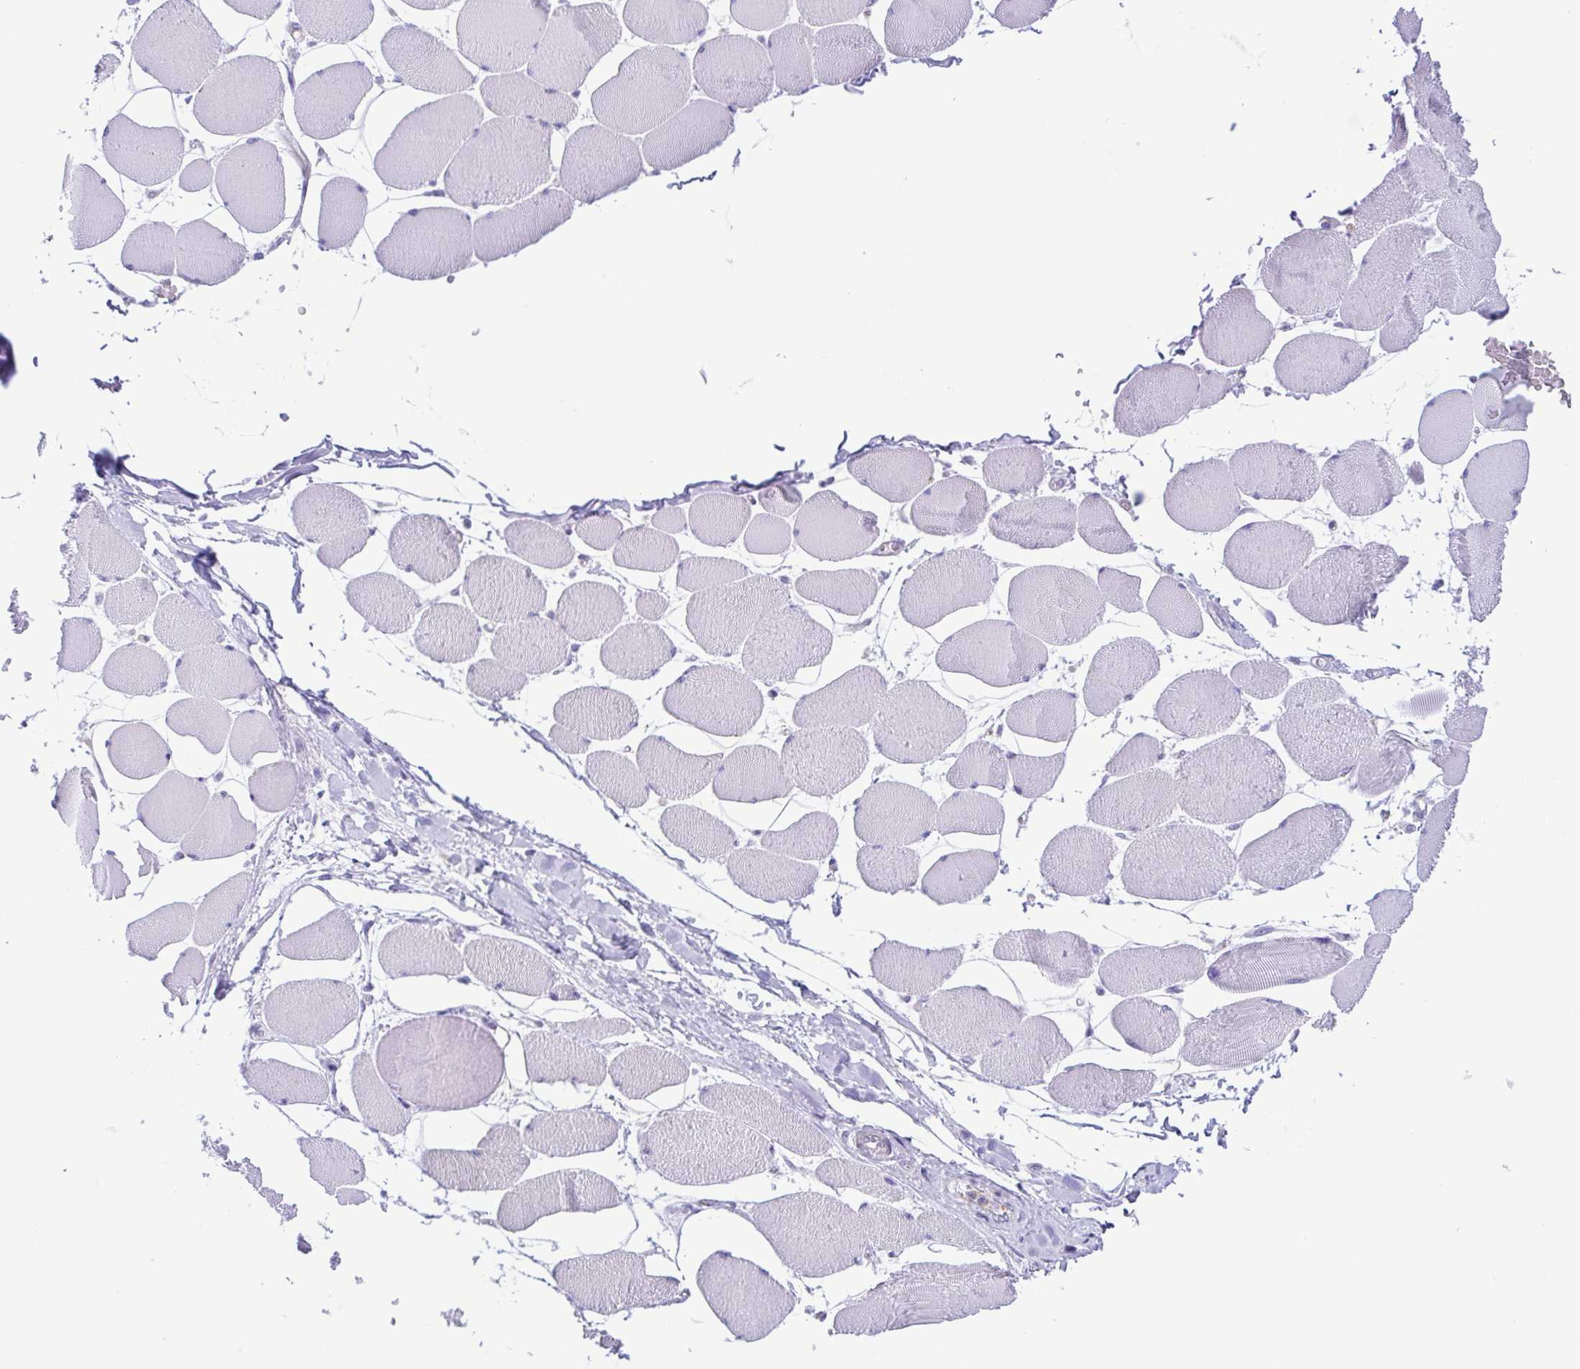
{"staining": {"intensity": "negative", "quantity": "none", "location": "none"}, "tissue": "skeletal muscle", "cell_type": "Myocytes", "image_type": "normal", "snomed": [{"axis": "morphology", "description": "Normal tissue, NOS"}, {"axis": "topography", "description": "Skeletal muscle"}], "caption": "Protein analysis of benign skeletal muscle demonstrates no significant positivity in myocytes.", "gene": "CYP11B1", "patient": {"sex": "female", "age": 75}}